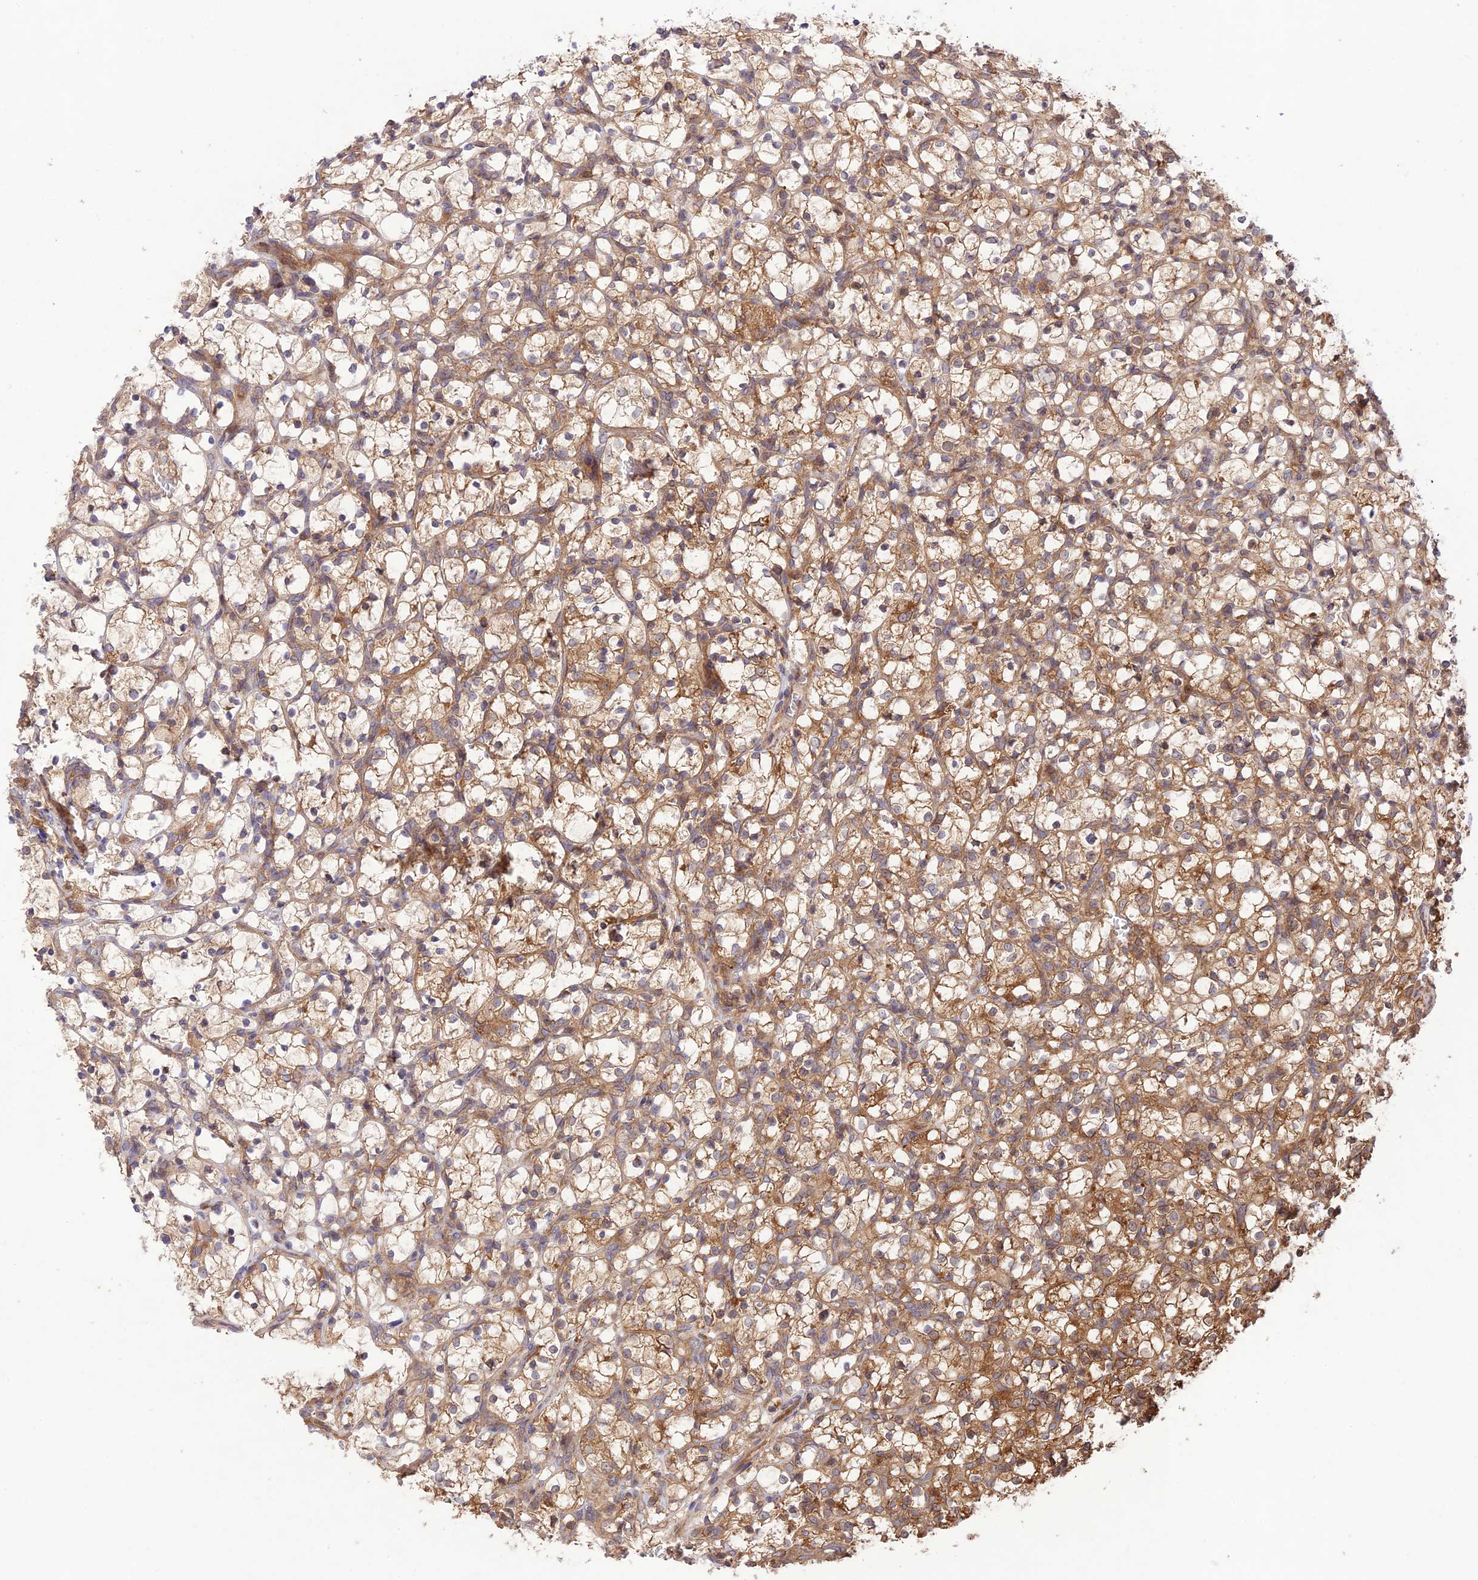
{"staining": {"intensity": "moderate", "quantity": ">75%", "location": "cytoplasmic/membranous"}, "tissue": "renal cancer", "cell_type": "Tumor cells", "image_type": "cancer", "snomed": [{"axis": "morphology", "description": "Adenocarcinoma, NOS"}, {"axis": "topography", "description": "Kidney"}], "caption": "IHC staining of renal cancer, which shows medium levels of moderate cytoplasmic/membranous positivity in approximately >75% of tumor cells indicating moderate cytoplasmic/membranous protein staining. The staining was performed using DAB (3,3'-diaminobenzidine) (brown) for protein detection and nuclei were counterstained in hematoxylin (blue).", "gene": "FCHSD1", "patient": {"sex": "female", "age": 69}}